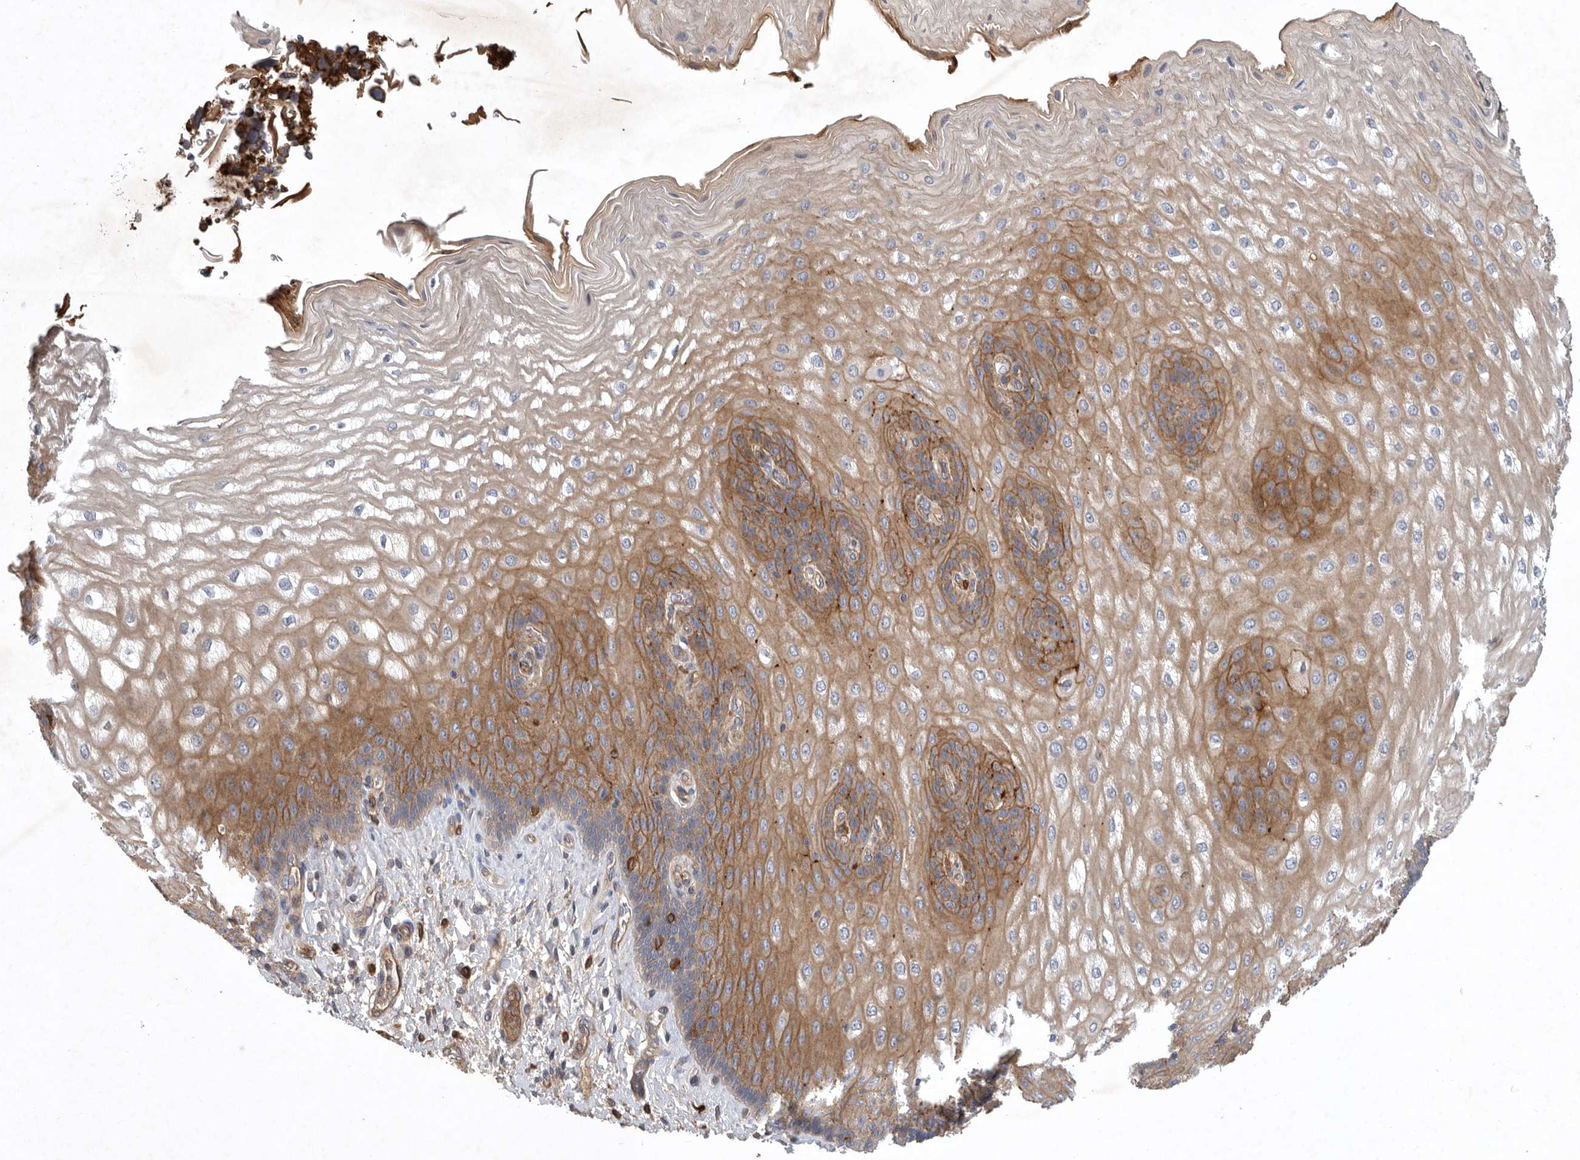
{"staining": {"intensity": "strong", "quantity": "25%-75%", "location": "cytoplasmic/membranous"}, "tissue": "esophagus", "cell_type": "Squamous epithelial cells", "image_type": "normal", "snomed": [{"axis": "morphology", "description": "Normal tissue, NOS"}, {"axis": "topography", "description": "Esophagus"}], "caption": "Strong cytoplasmic/membranous positivity is identified in approximately 25%-75% of squamous epithelial cells in unremarkable esophagus. (DAB IHC with brightfield microscopy, high magnification).", "gene": "MLPH", "patient": {"sex": "male", "age": 54}}